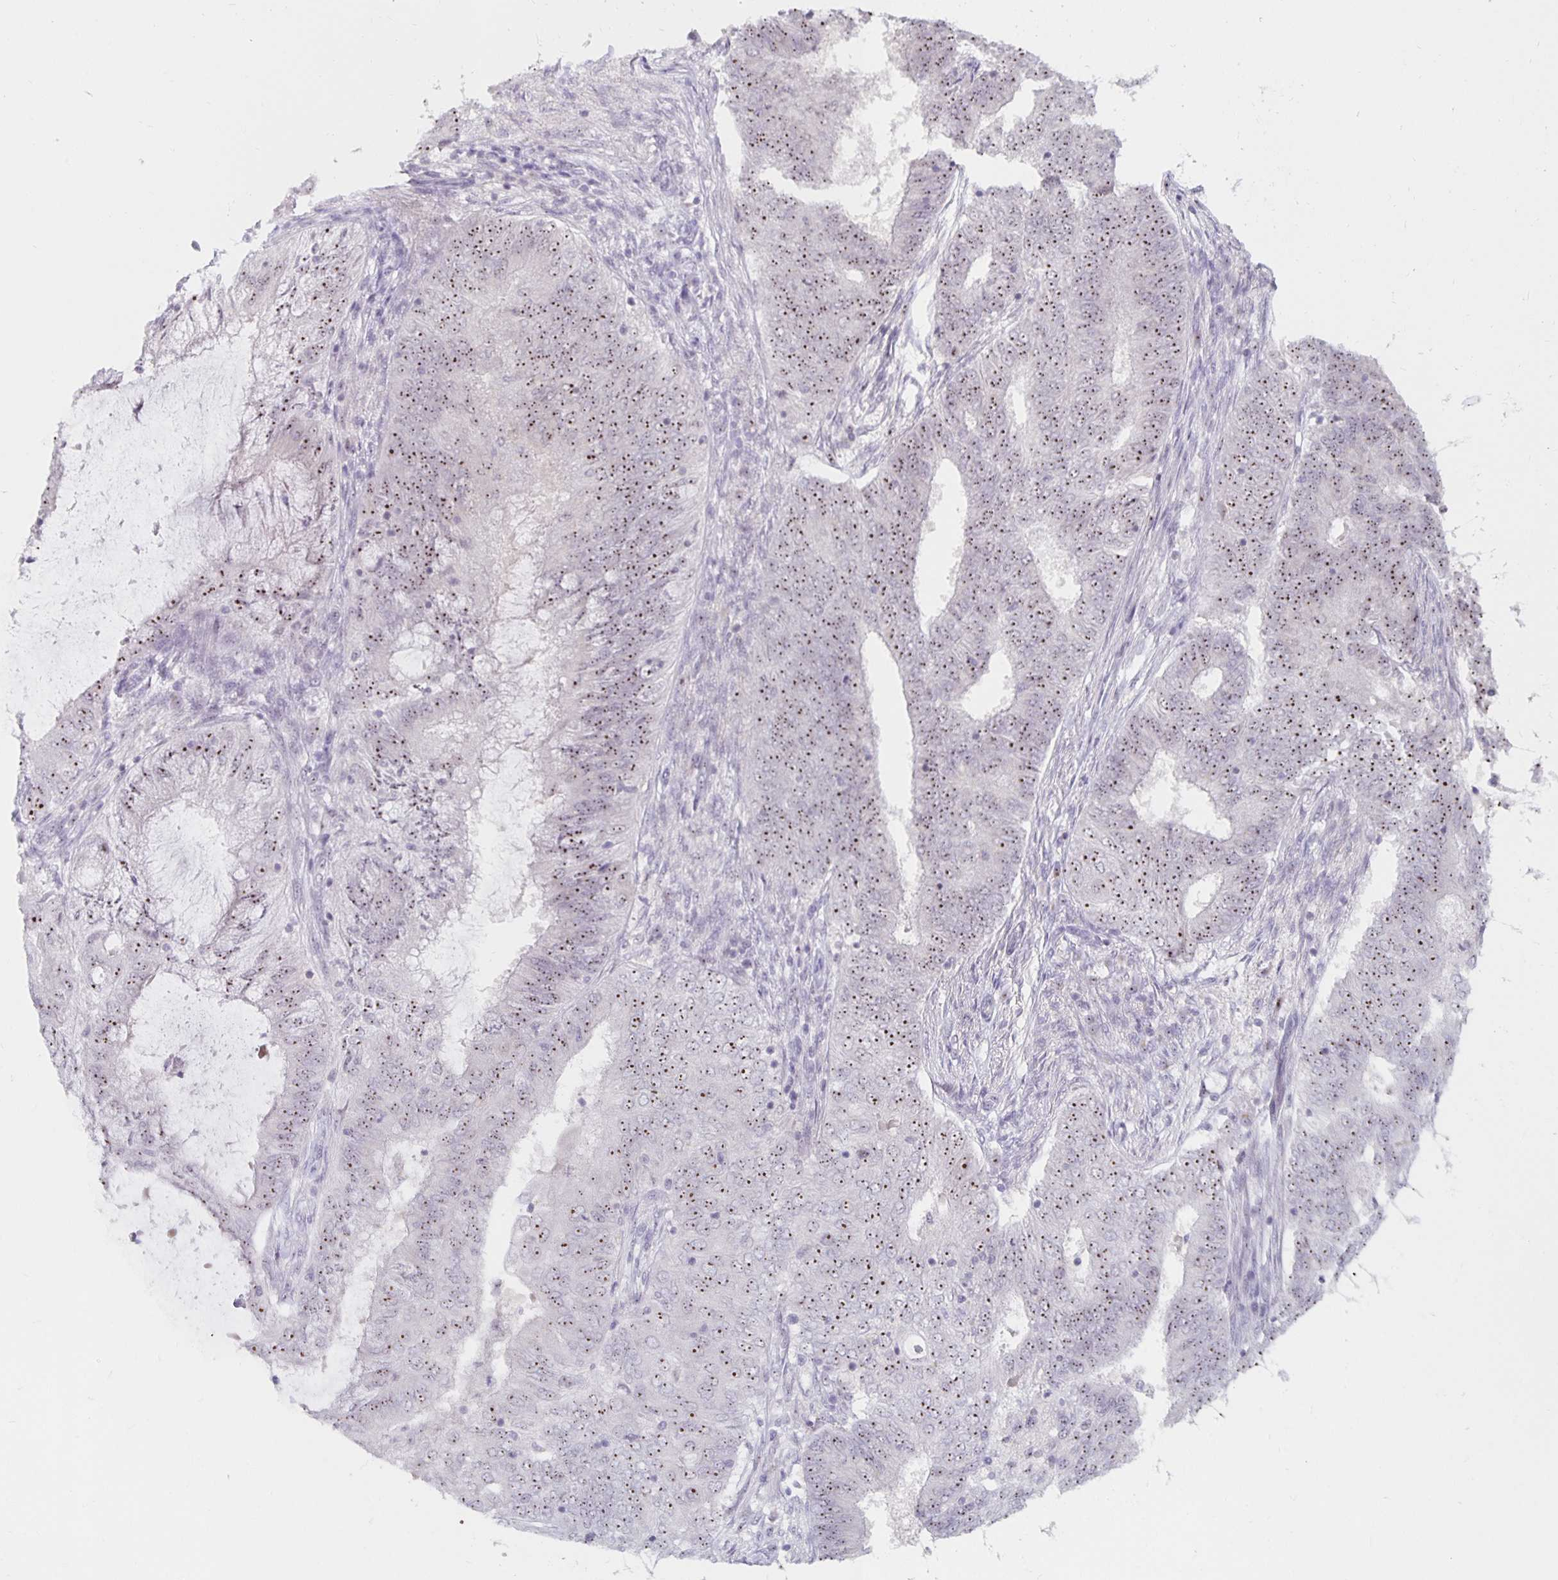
{"staining": {"intensity": "moderate", "quantity": ">75%", "location": "nuclear"}, "tissue": "endometrial cancer", "cell_type": "Tumor cells", "image_type": "cancer", "snomed": [{"axis": "morphology", "description": "Adenocarcinoma, NOS"}, {"axis": "topography", "description": "Endometrium"}], "caption": "Human endometrial cancer (adenocarcinoma) stained for a protein (brown) shows moderate nuclear positive staining in about >75% of tumor cells.", "gene": "NUP85", "patient": {"sex": "female", "age": 62}}